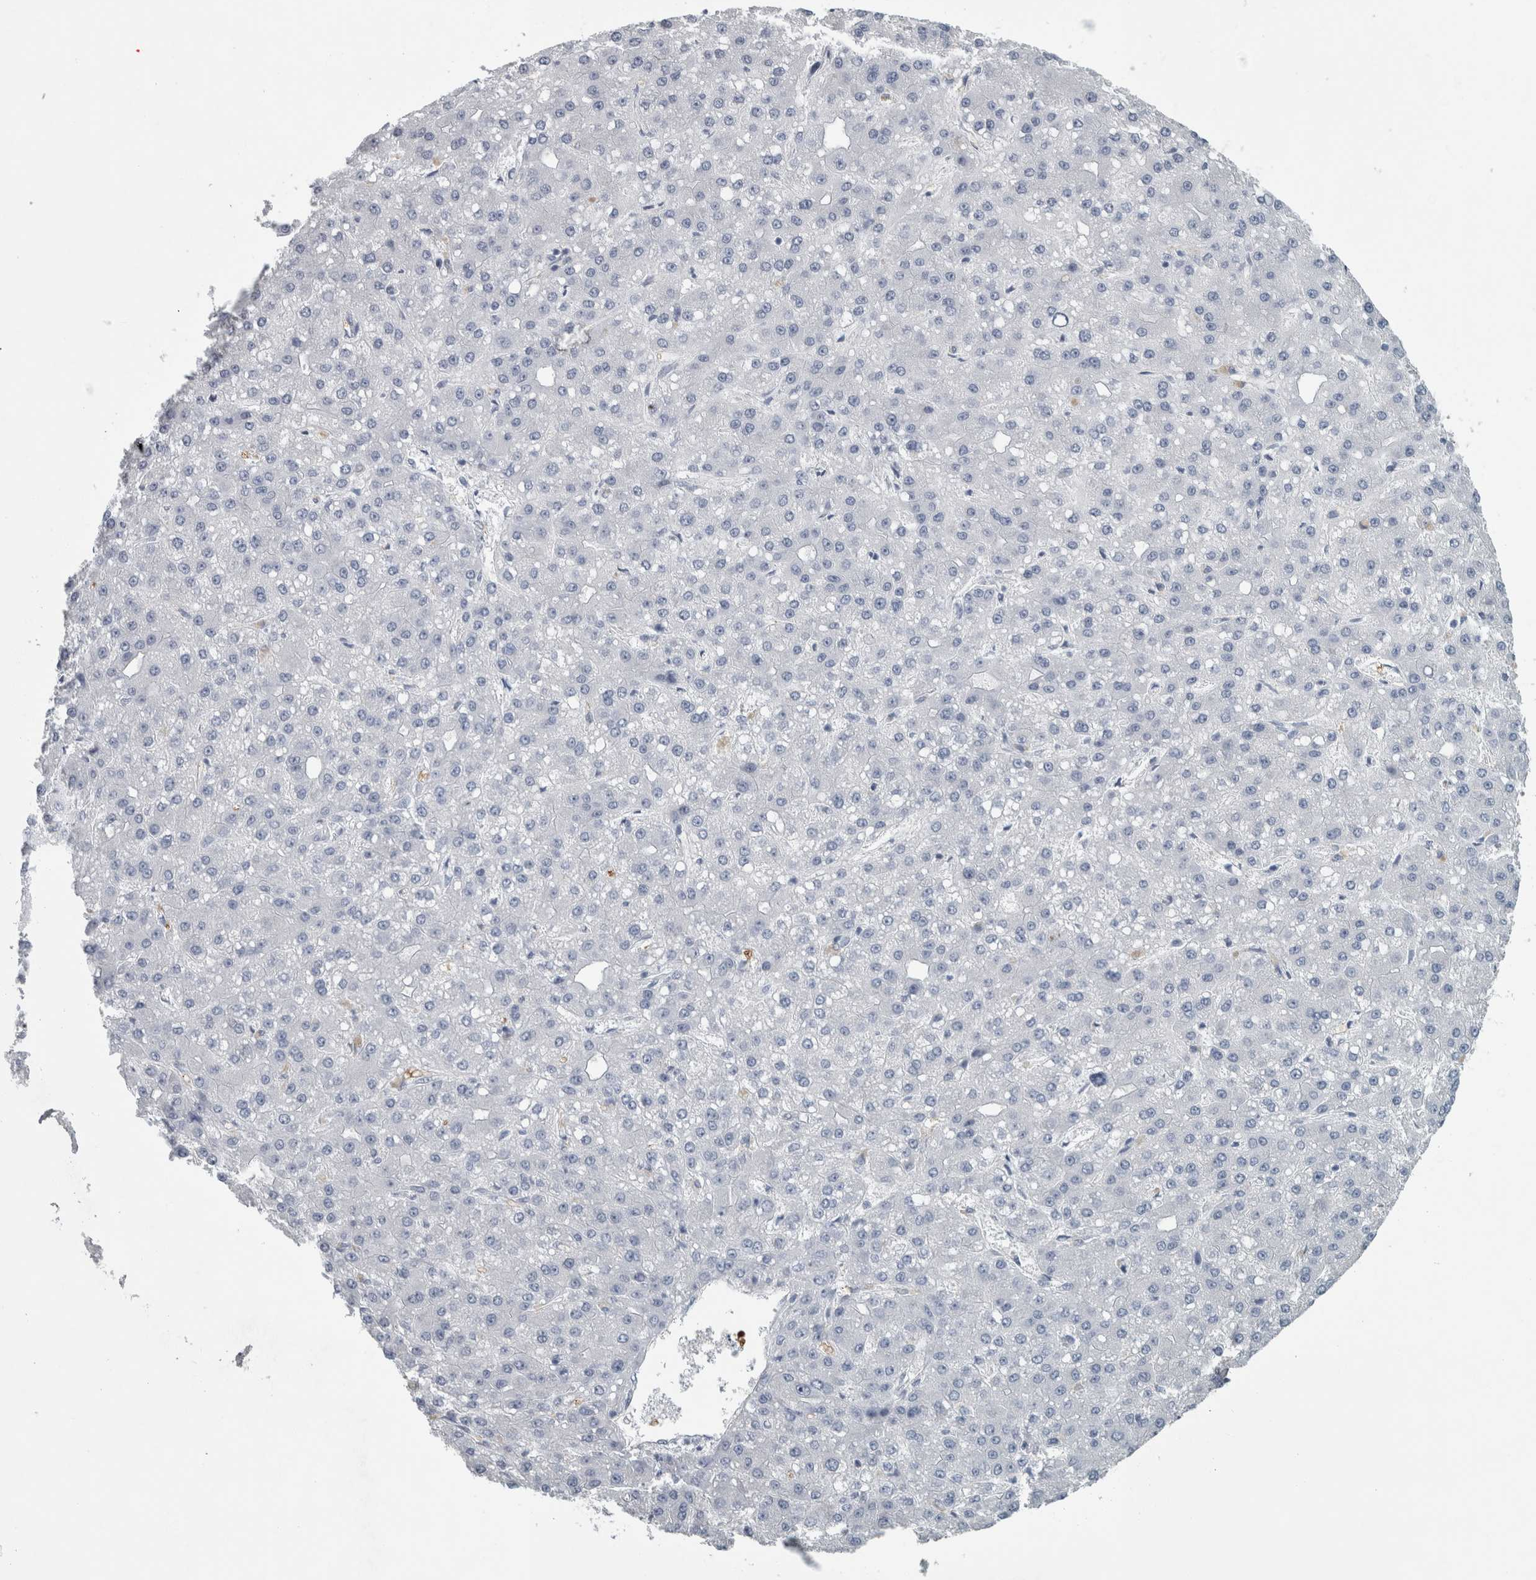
{"staining": {"intensity": "negative", "quantity": "none", "location": "none"}, "tissue": "liver cancer", "cell_type": "Tumor cells", "image_type": "cancer", "snomed": [{"axis": "morphology", "description": "Carcinoma, Hepatocellular, NOS"}, {"axis": "topography", "description": "Liver"}], "caption": "Immunohistochemistry image of neoplastic tissue: liver hepatocellular carcinoma stained with DAB shows no significant protein positivity in tumor cells. (DAB (3,3'-diaminobenzidine) immunohistochemistry with hematoxylin counter stain).", "gene": "SH3GL2", "patient": {"sex": "male", "age": 67}}